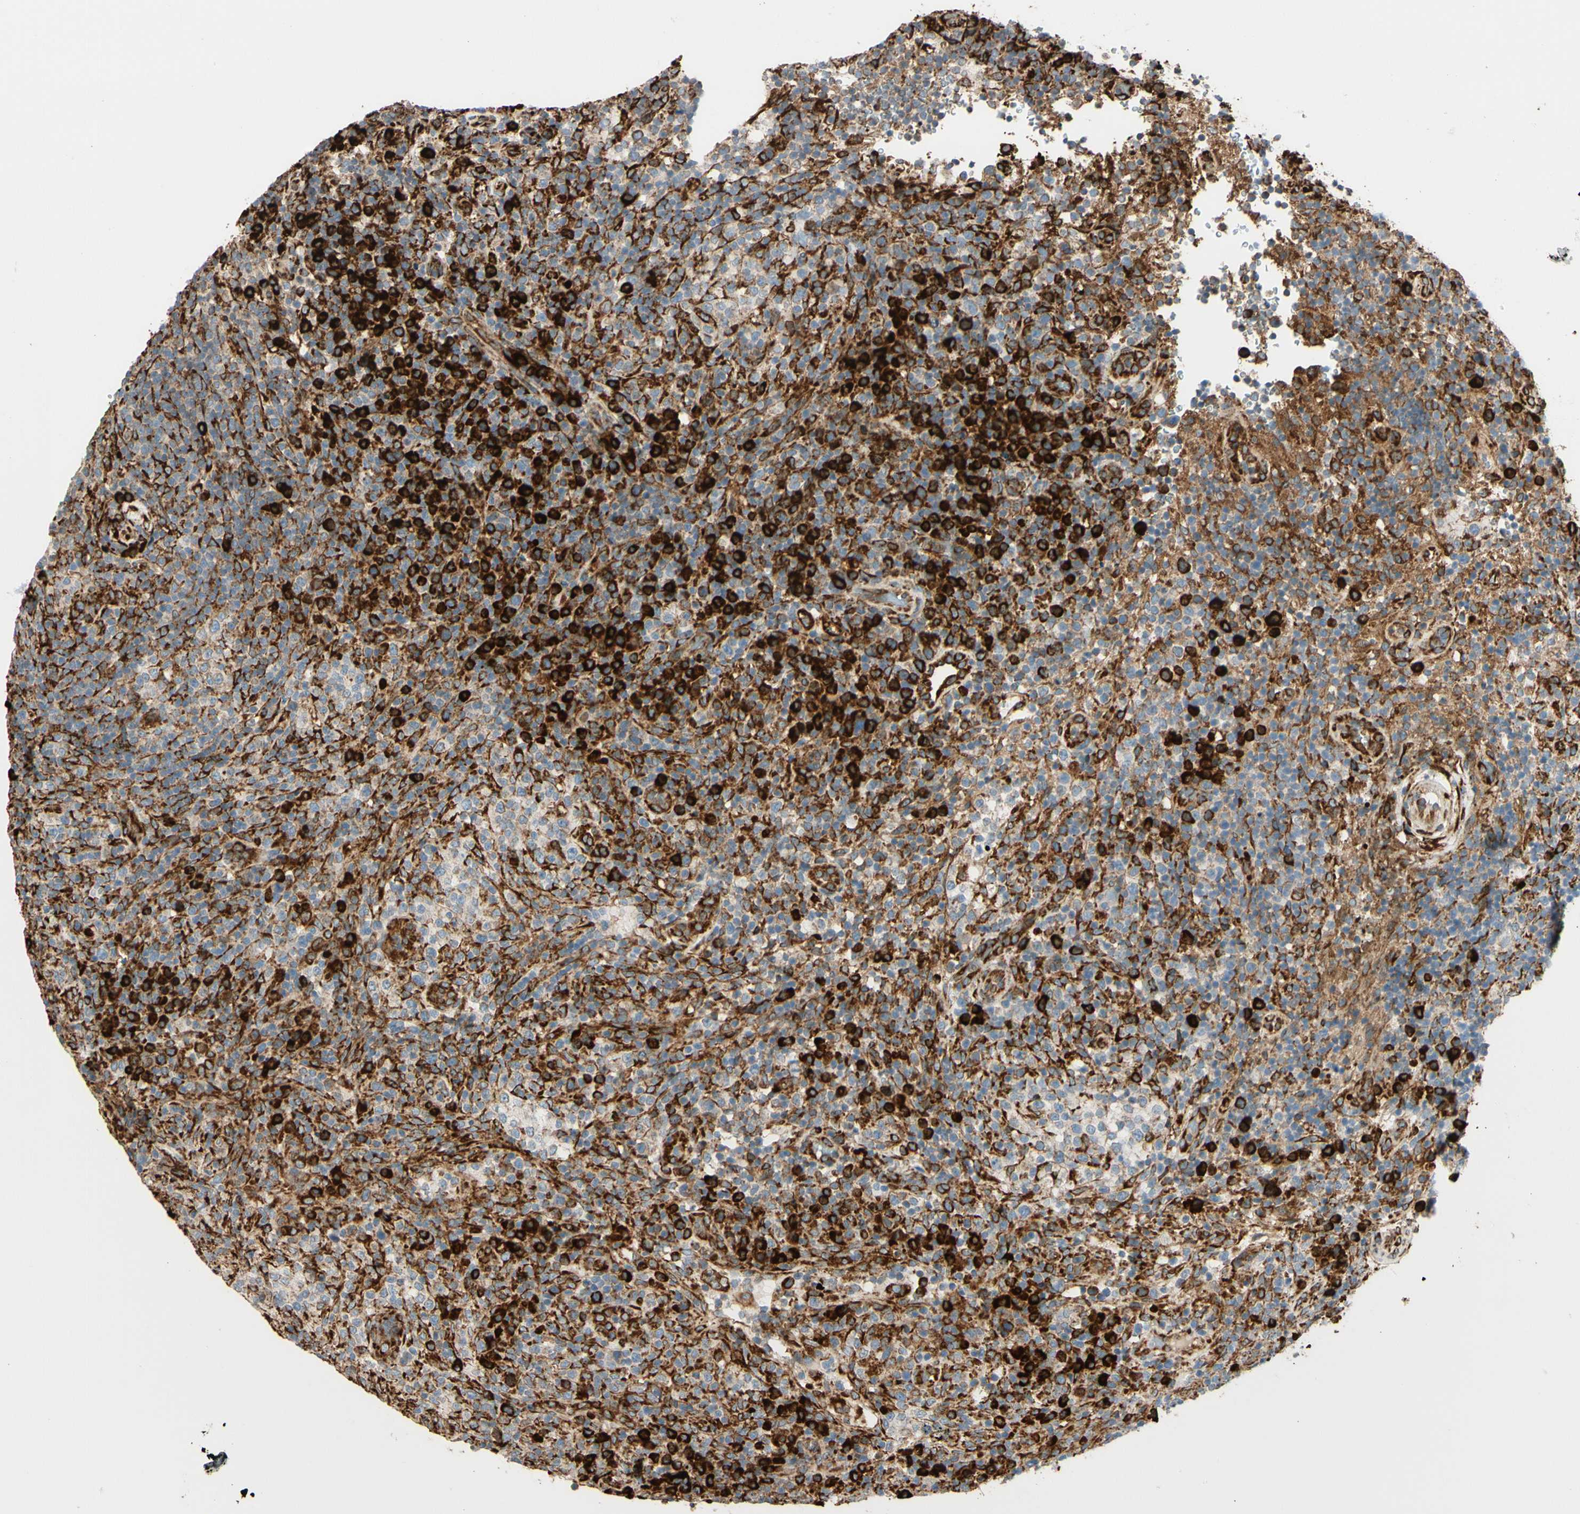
{"staining": {"intensity": "strong", "quantity": ">75%", "location": "cytoplasmic/membranous"}, "tissue": "lymphoma", "cell_type": "Tumor cells", "image_type": "cancer", "snomed": [{"axis": "morphology", "description": "Malignant lymphoma, non-Hodgkin's type, High grade"}, {"axis": "topography", "description": "Lymph node"}], "caption": "This histopathology image shows high-grade malignant lymphoma, non-Hodgkin's type stained with immunohistochemistry (IHC) to label a protein in brown. The cytoplasmic/membranous of tumor cells show strong positivity for the protein. Nuclei are counter-stained blue.", "gene": "RRBP1", "patient": {"sex": "female", "age": 76}}